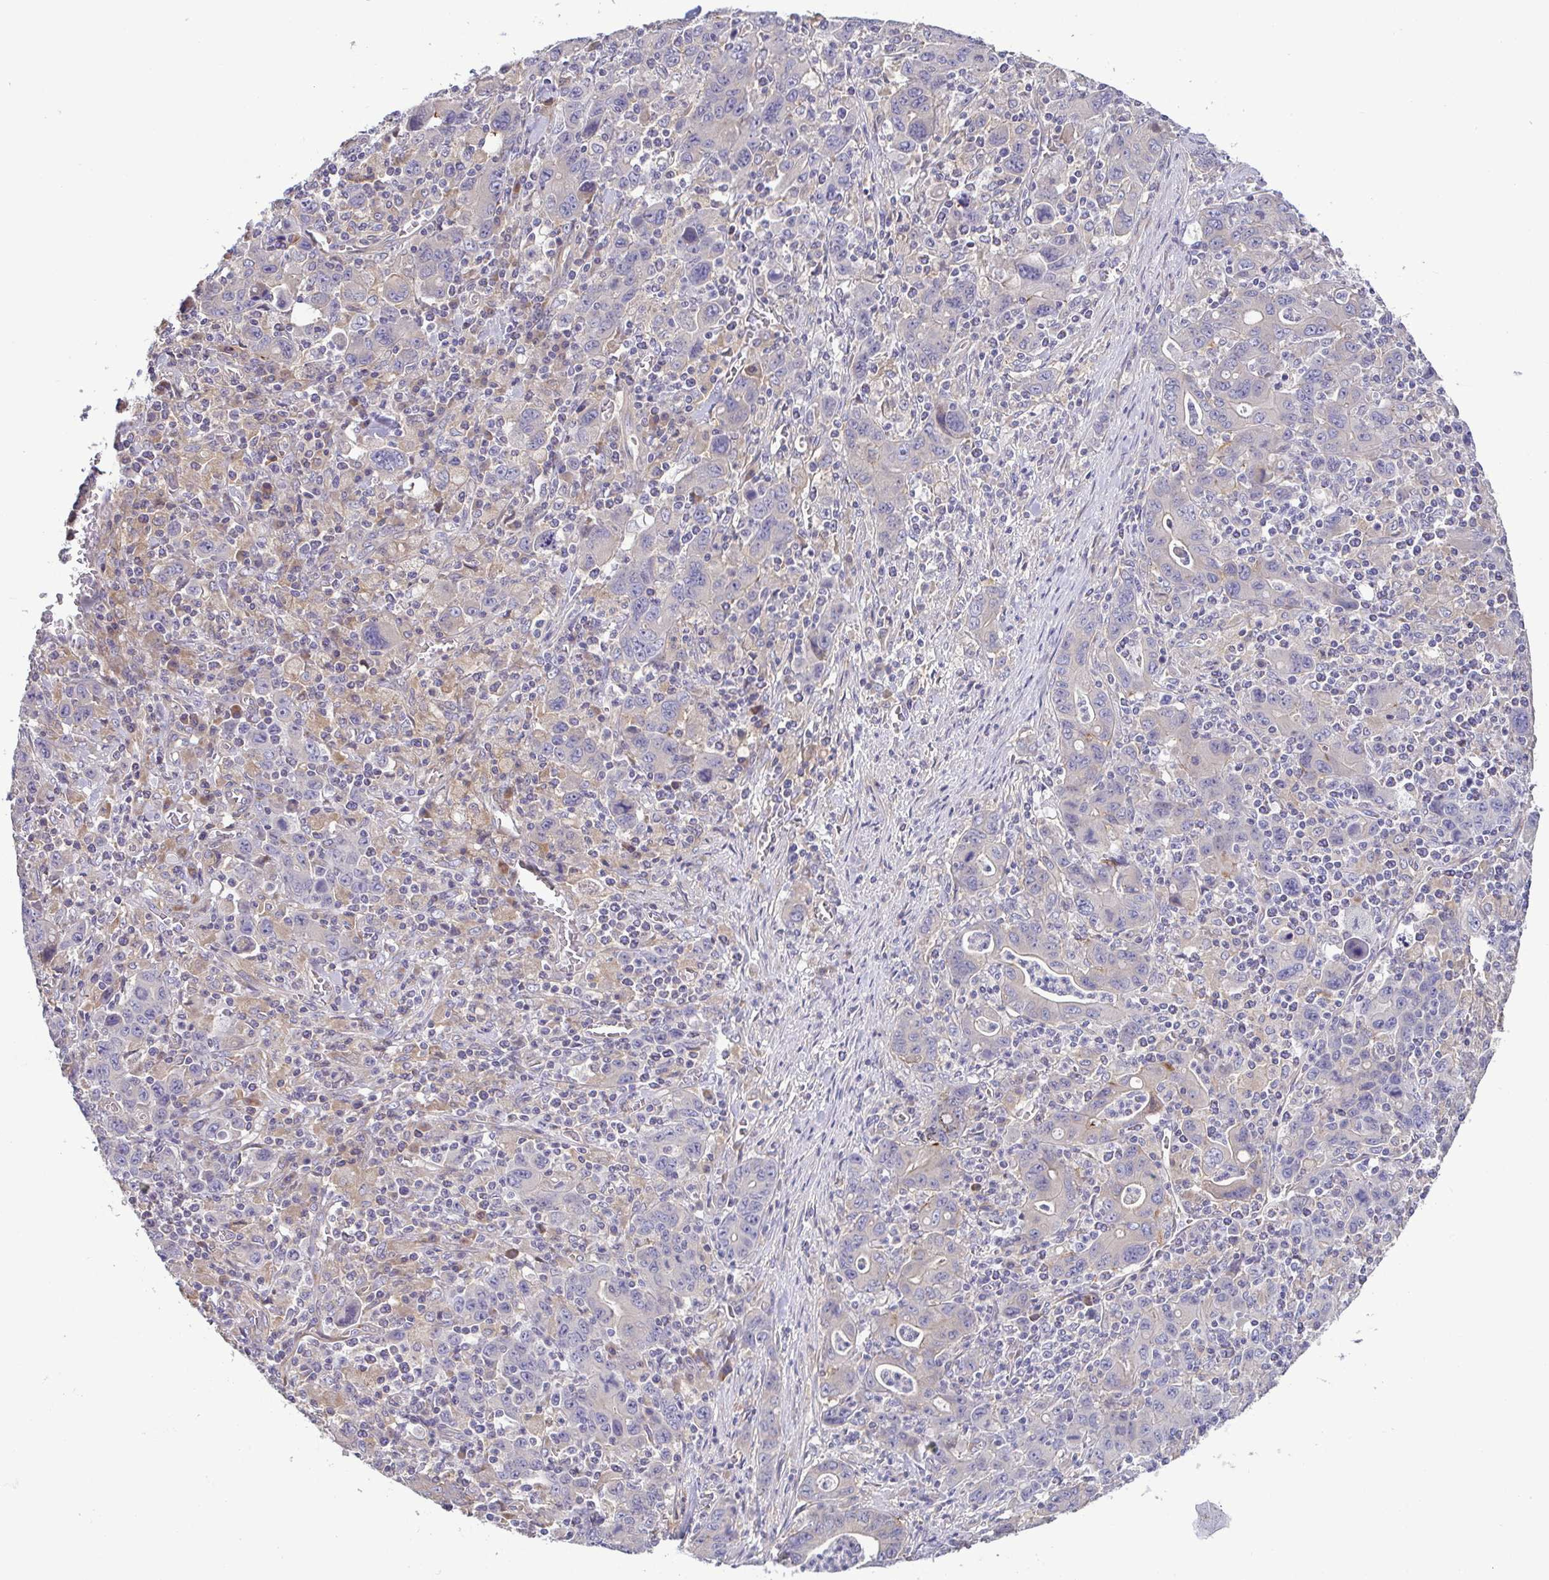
{"staining": {"intensity": "negative", "quantity": "none", "location": "none"}, "tissue": "stomach cancer", "cell_type": "Tumor cells", "image_type": "cancer", "snomed": [{"axis": "morphology", "description": "Adenocarcinoma, NOS"}, {"axis": "topography", "description": "Stomach, upper"}], "caption": "The photomicrograph demonstrates no staining of tumor cells in stomach cancer (adenocarcinoma).", "gene": "LMF2", "patient": {"sex": "male", "age": 69}}